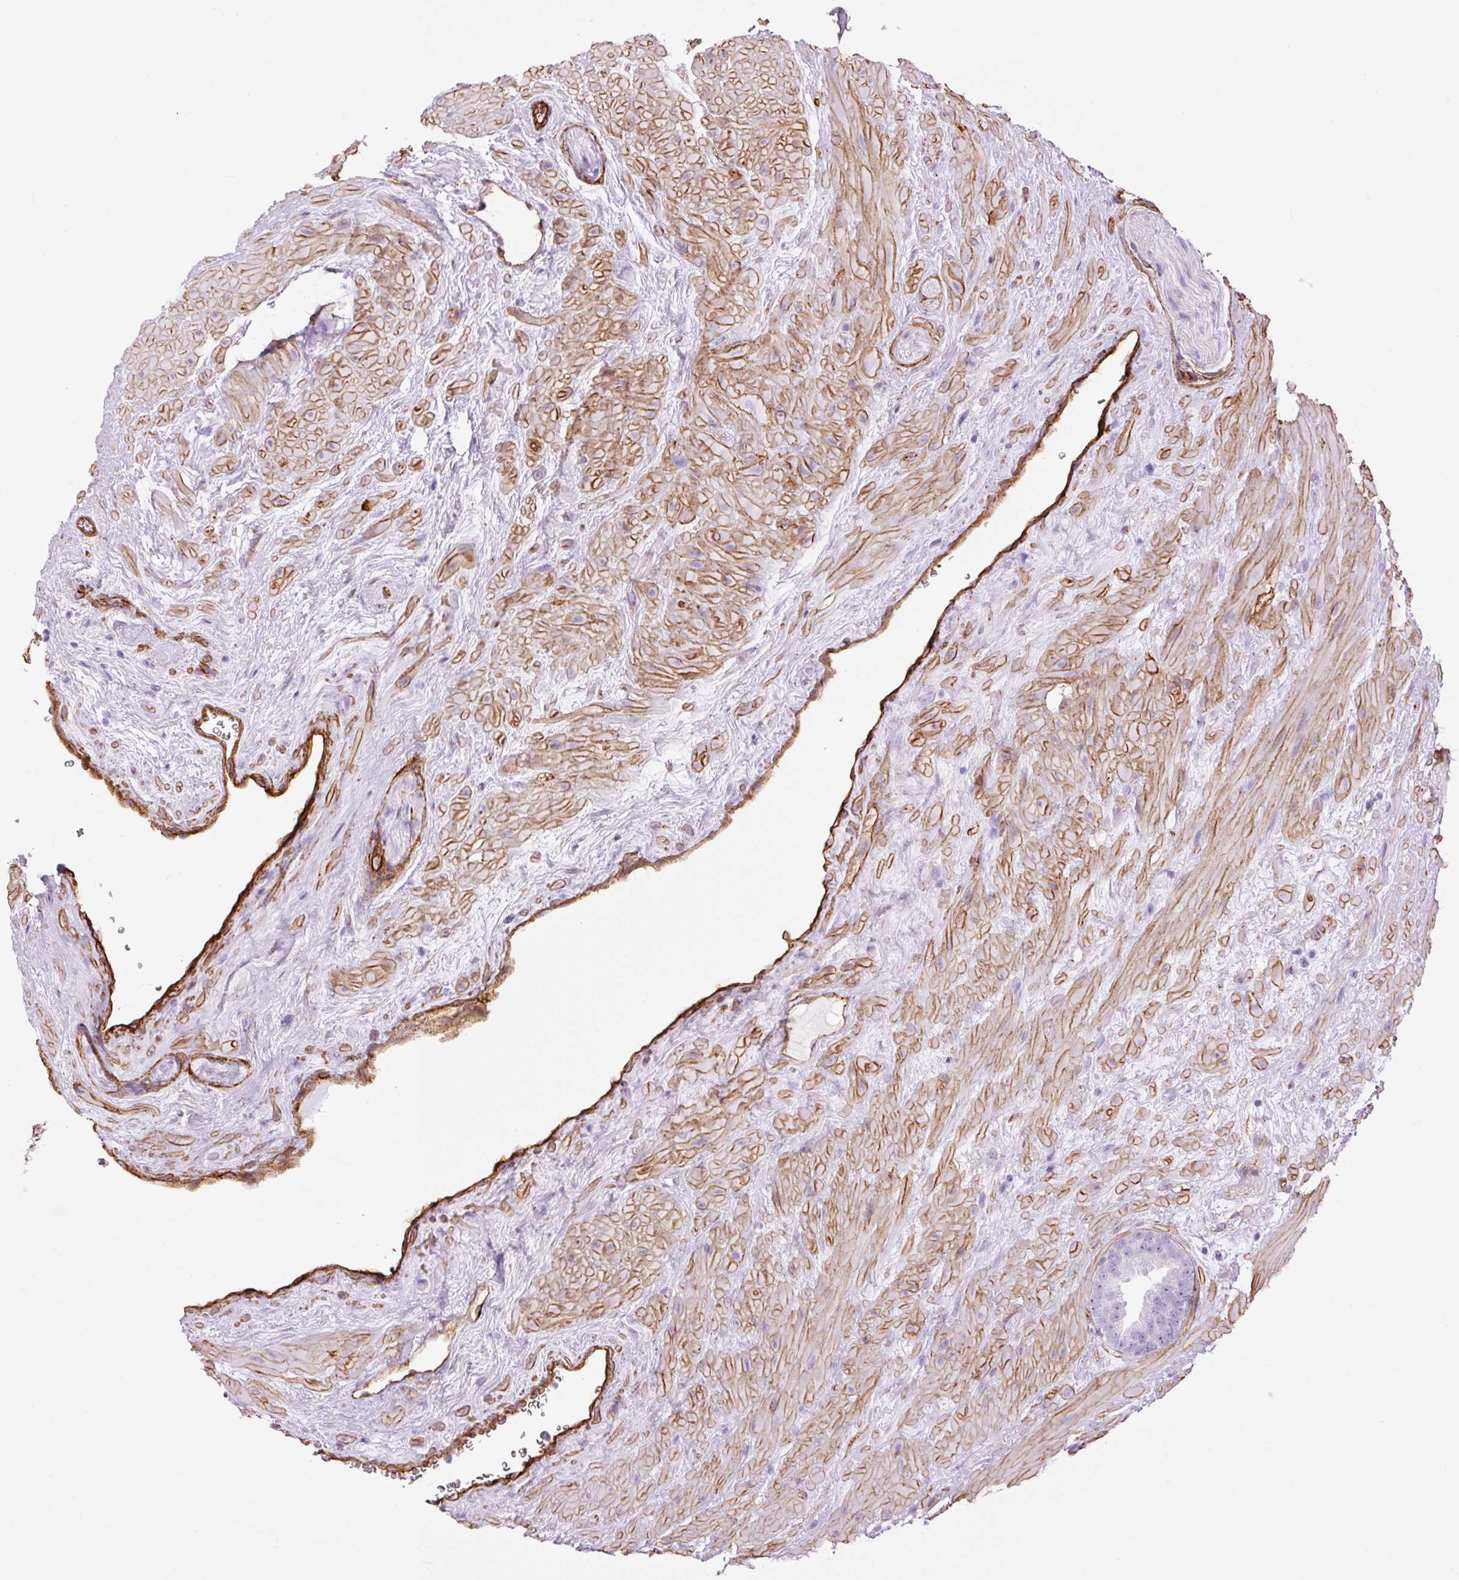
{"staining": {"intensity": "negative", "quantity": "none", "location": "none"}, "tissue": "prostate cancer", "cell_type": "Tumor cells", "image_type": "cancer", "snomed": [{"axis": "morphology", "description": "Adenocarcinoma, Low grade"}, {"axis": "topography", "description": "Prostate"}], "caption": "A histopathology image of prostate adenocarcinoma (low-grade) stained for a protein exhibits no brown staining in tumor cells. (Brightfield microscopy of DAB IHC at high magnification).", "gene": "CAV1", "patient": {"sex": "male", "age": 62}}